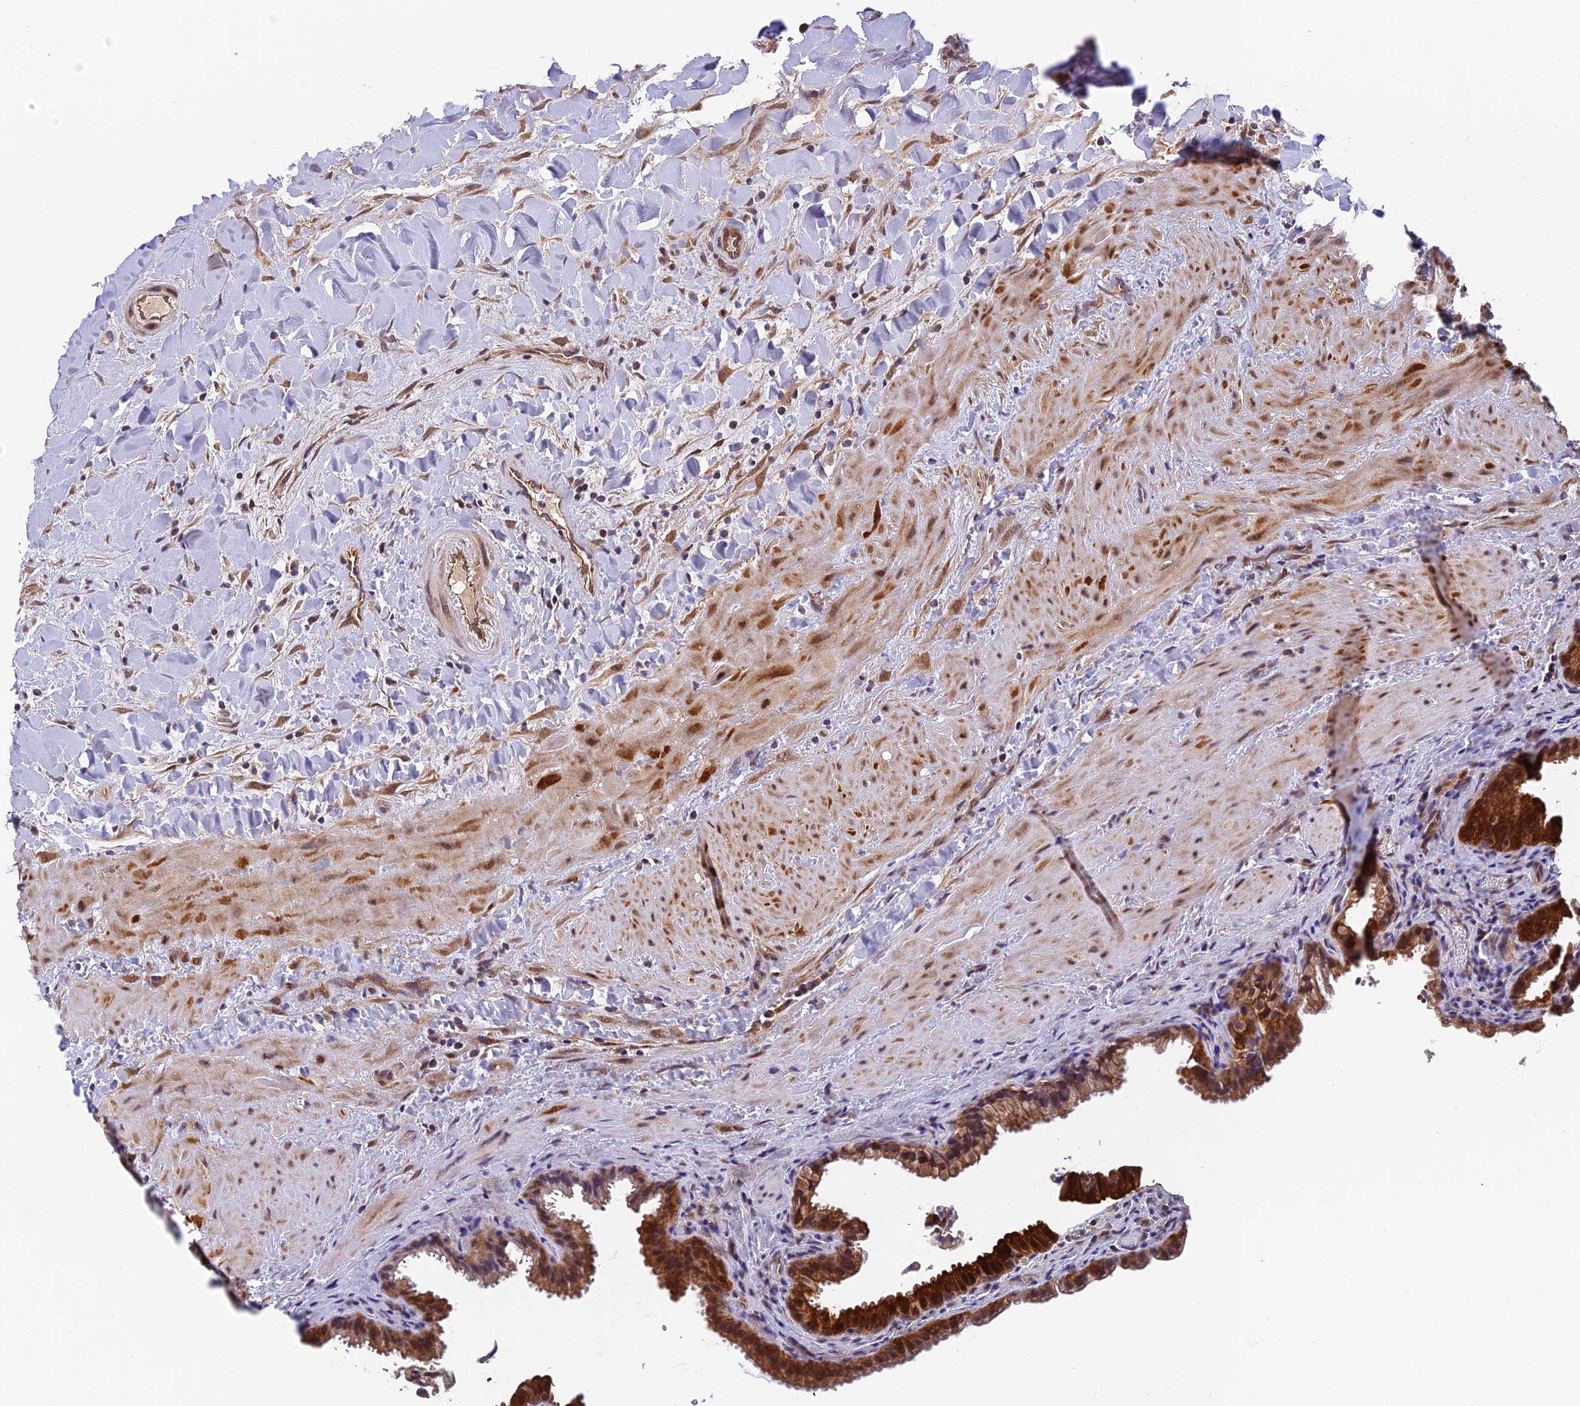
{"staining": {"intensity": "strong", "quantity": "25%-75%", "location": "cytoplasmic/membranous,nuclear"}, "tissue": "gallbladder", "cell_type": "Glandular cells", "image_type": "normal", "snomed": [{"axis": "morphology", "description": "Normal tissue, NOS"}, {"axis": "topography", "description": "Gallbladder"}], "caption": "The micrograph exhibits a brown stain indicating the presence of a protein in the cytoplasmic/membranous,nuclear of glandular cells in gallbladder. Using DAB (brown) and hematoxylin (blue) stains, captured at high magnification using brightfield microscopy.", "gene": "CCDC15", "patient": {"sex": "male", "age": 24}}